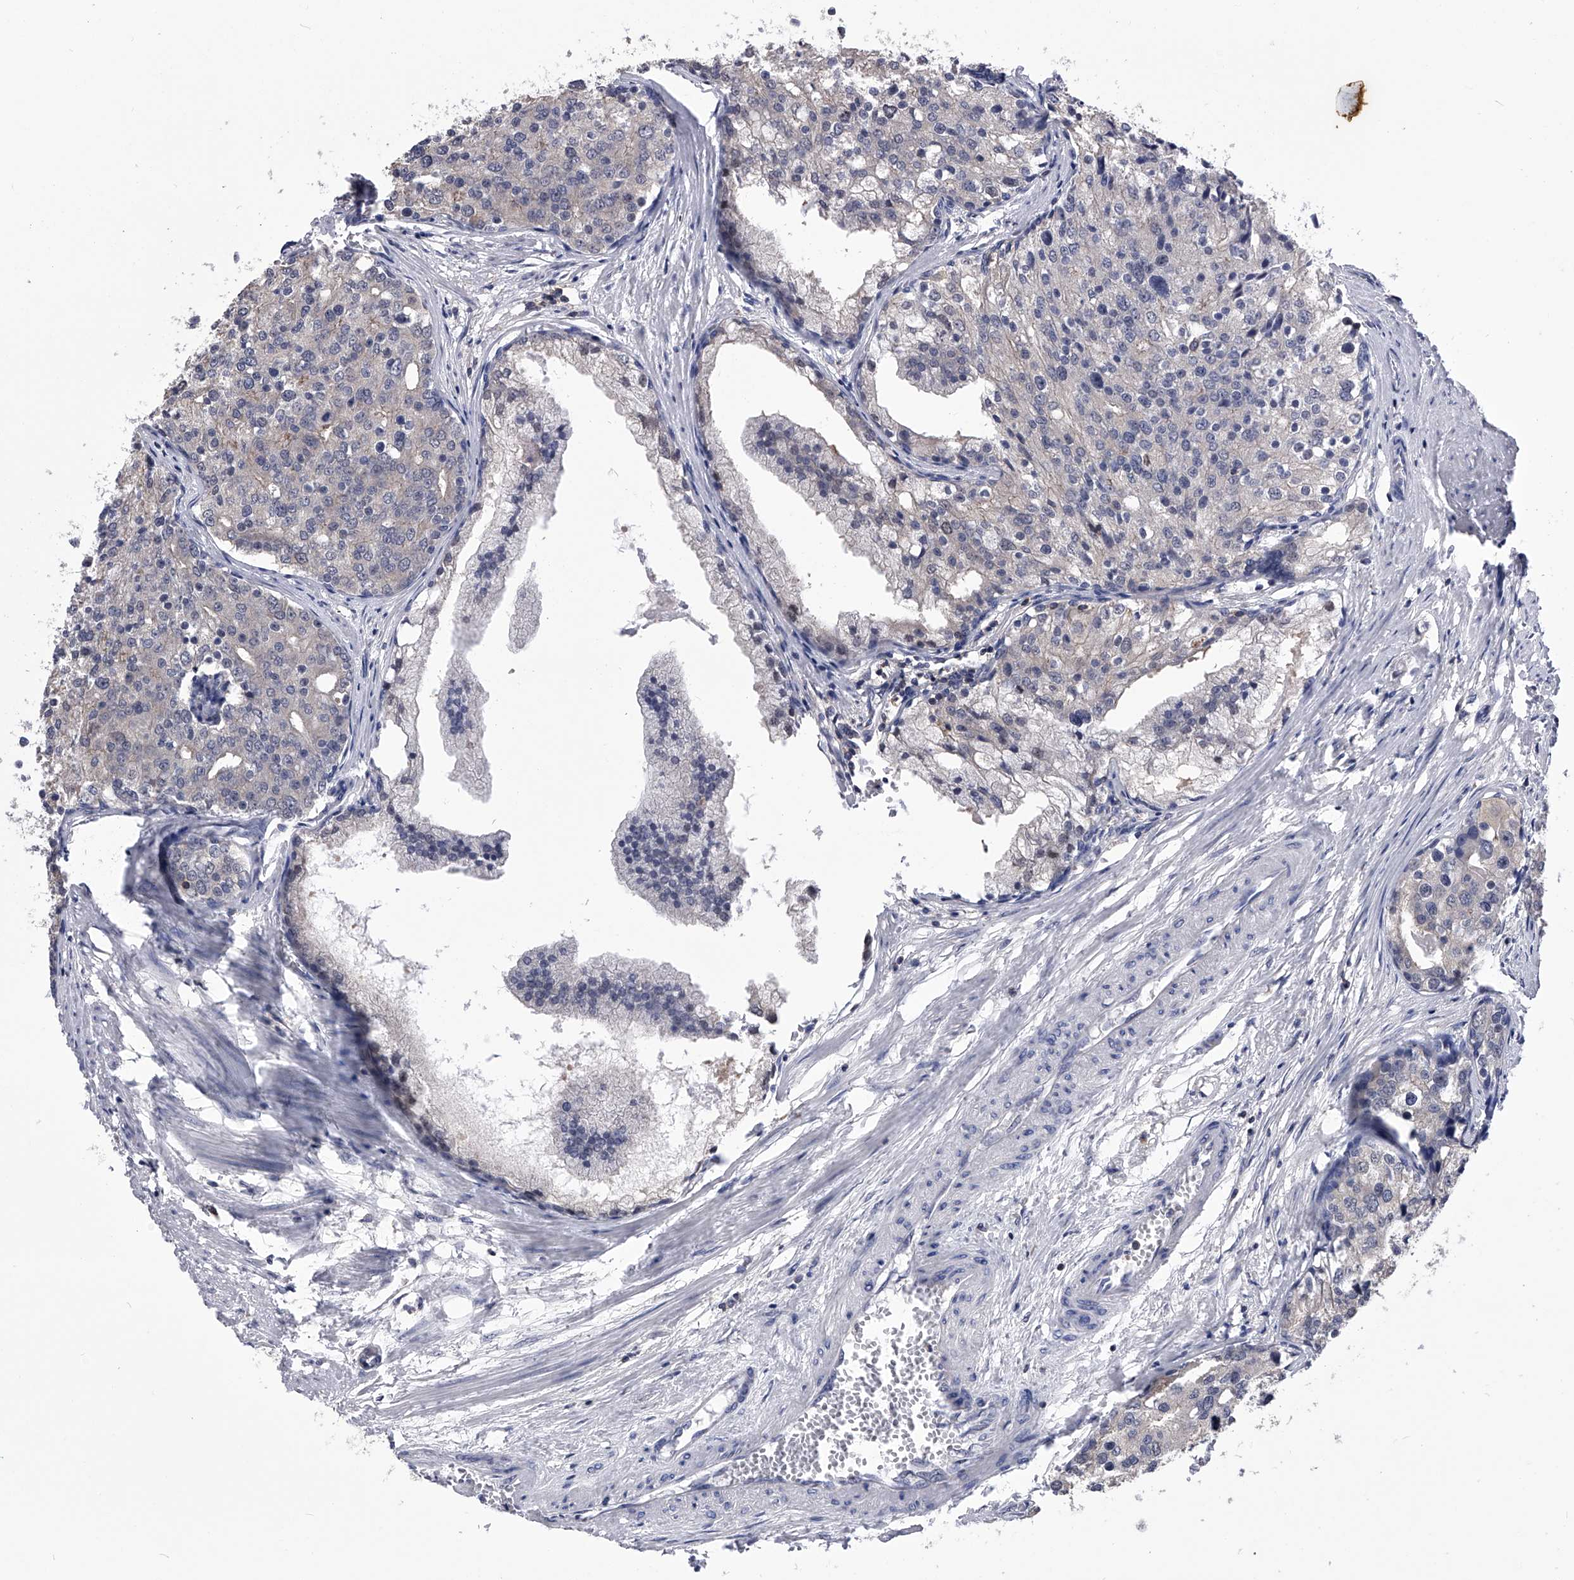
{"staining": {"intensity": "negative", "quantity": "none", "location": "none"}, "tissue": "prostate cancer", "cell_type": "Tumor cells", "image_type": "cancer", "snomed": [{"axis": "morphology", "description": "Adenocarcinoma, High grade"}, {"axis": "topography", "description": "Prostate"}], "caption": "This is an immunohistochemistry photomicrograph of prostate cancer. There is no expression in tumor cells.", "gene": "PAN3", "patient": {"sex": "male", "age": 50}}